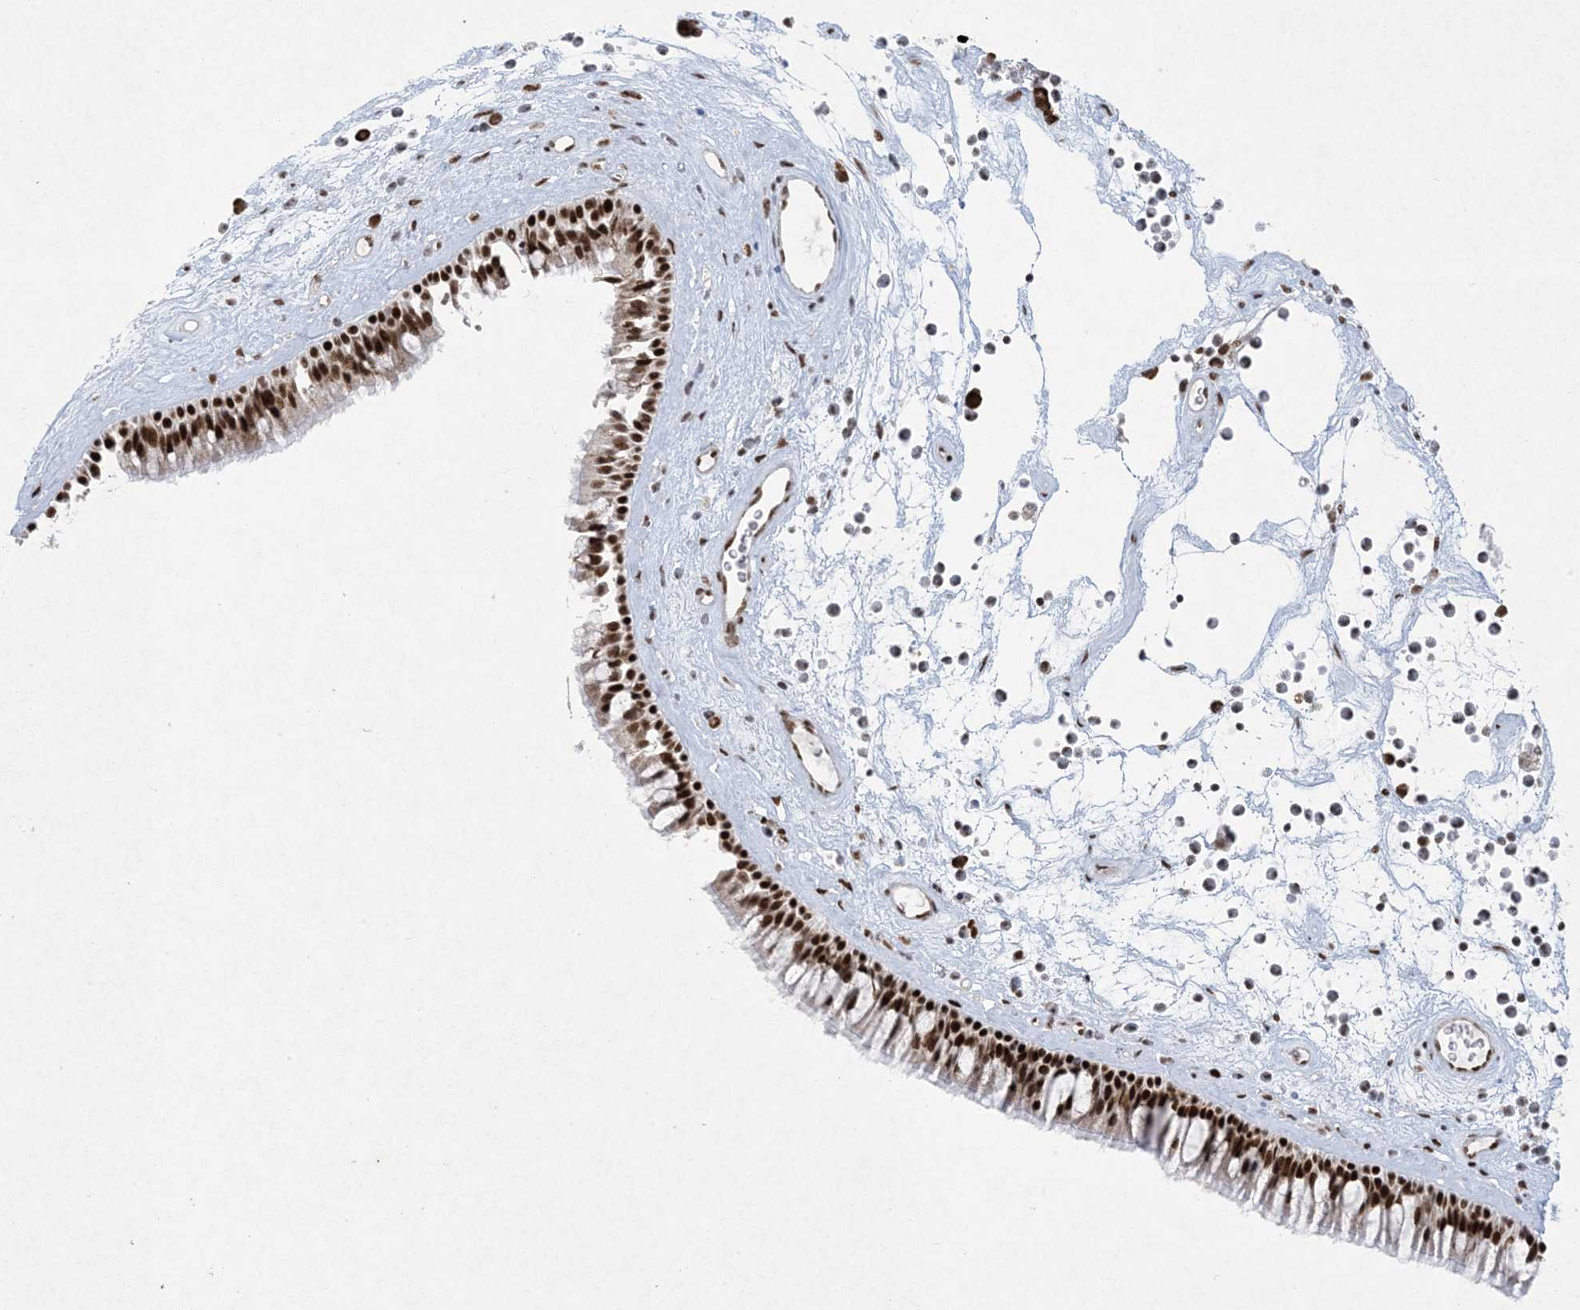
{"staining": {"intensity": "strong", "quantity": ">75%", "location": "nuclear"}, "tissue": "nasopharynx", "cell_type": "Respiratory epithelial cells", "image_type": "normal", "snomed": [{"axis": "morphology", "description": "Normal tissue, NOS"}, {"axis": "topography", "description": "Nasopharynx"}], "caption": "Immunohistochemical staining of unremarkable nasopharynx displays high levels of strong nuclear staining in about >75% of respiratory epithelial cells.", "gene": "PKNOX2", "patient": {"sex": "male", "age": 64}}